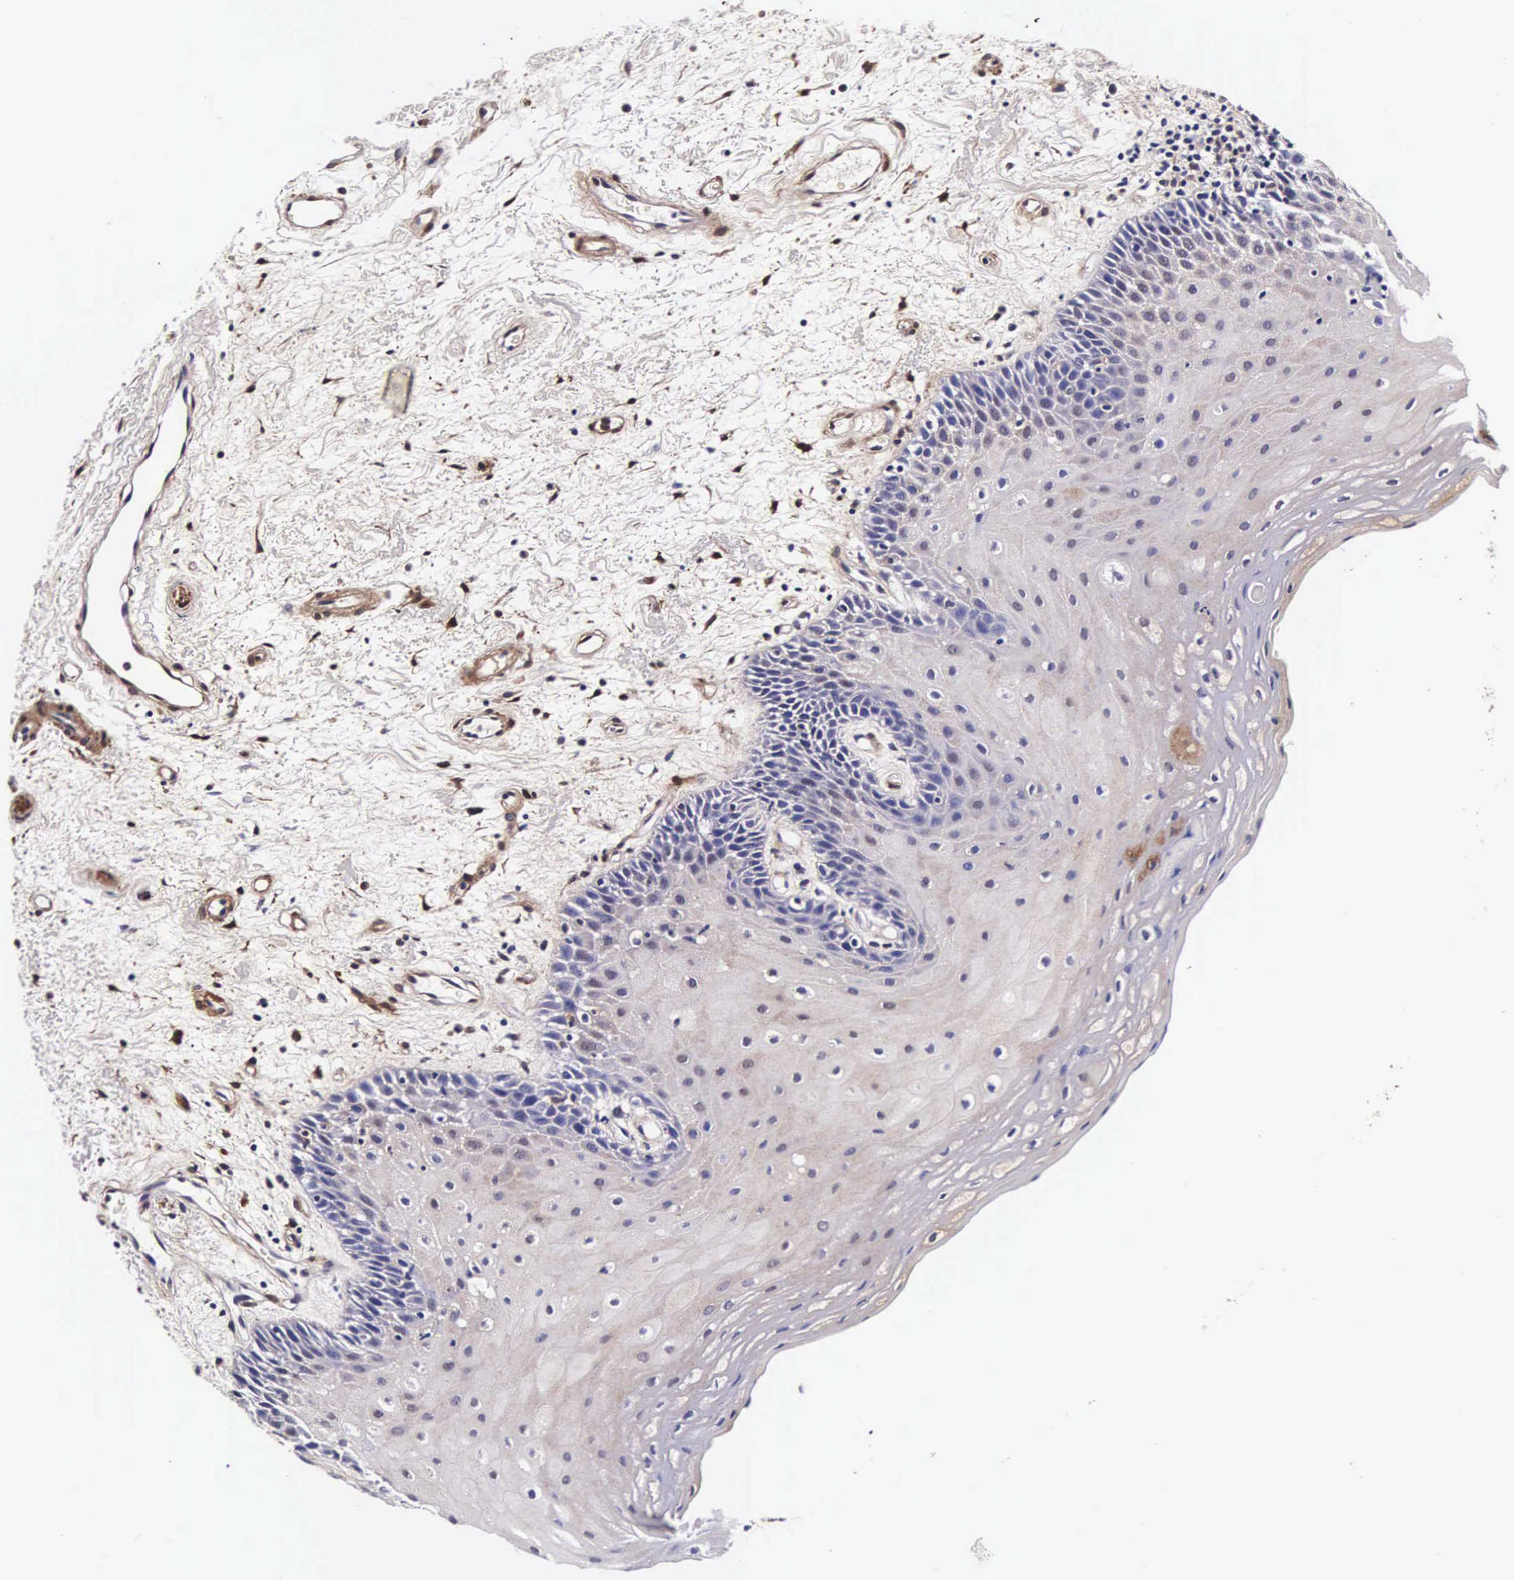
{"staining": {"intensity": "weak", "quantity": "<25%", "location": "cytoplasmic/membranous,nuclear"}, "tissue": "oral mucosa", "cell_type": "Squamous epithelial cells", "image_type": "normal", "snomed": [{"axis": "morphology", "description": "Normal tissue, NOS"}, {"axis": "topography", "description": "Oral tissue"}], "caption": "The immunohistochemistry image has no significant expression in squamous epithelial cells of oral mucosa. (IHC, brightfield microscopy, high magnification).", "gene": "TECPR2", "patient": {"sex": "female", "age": 79}}